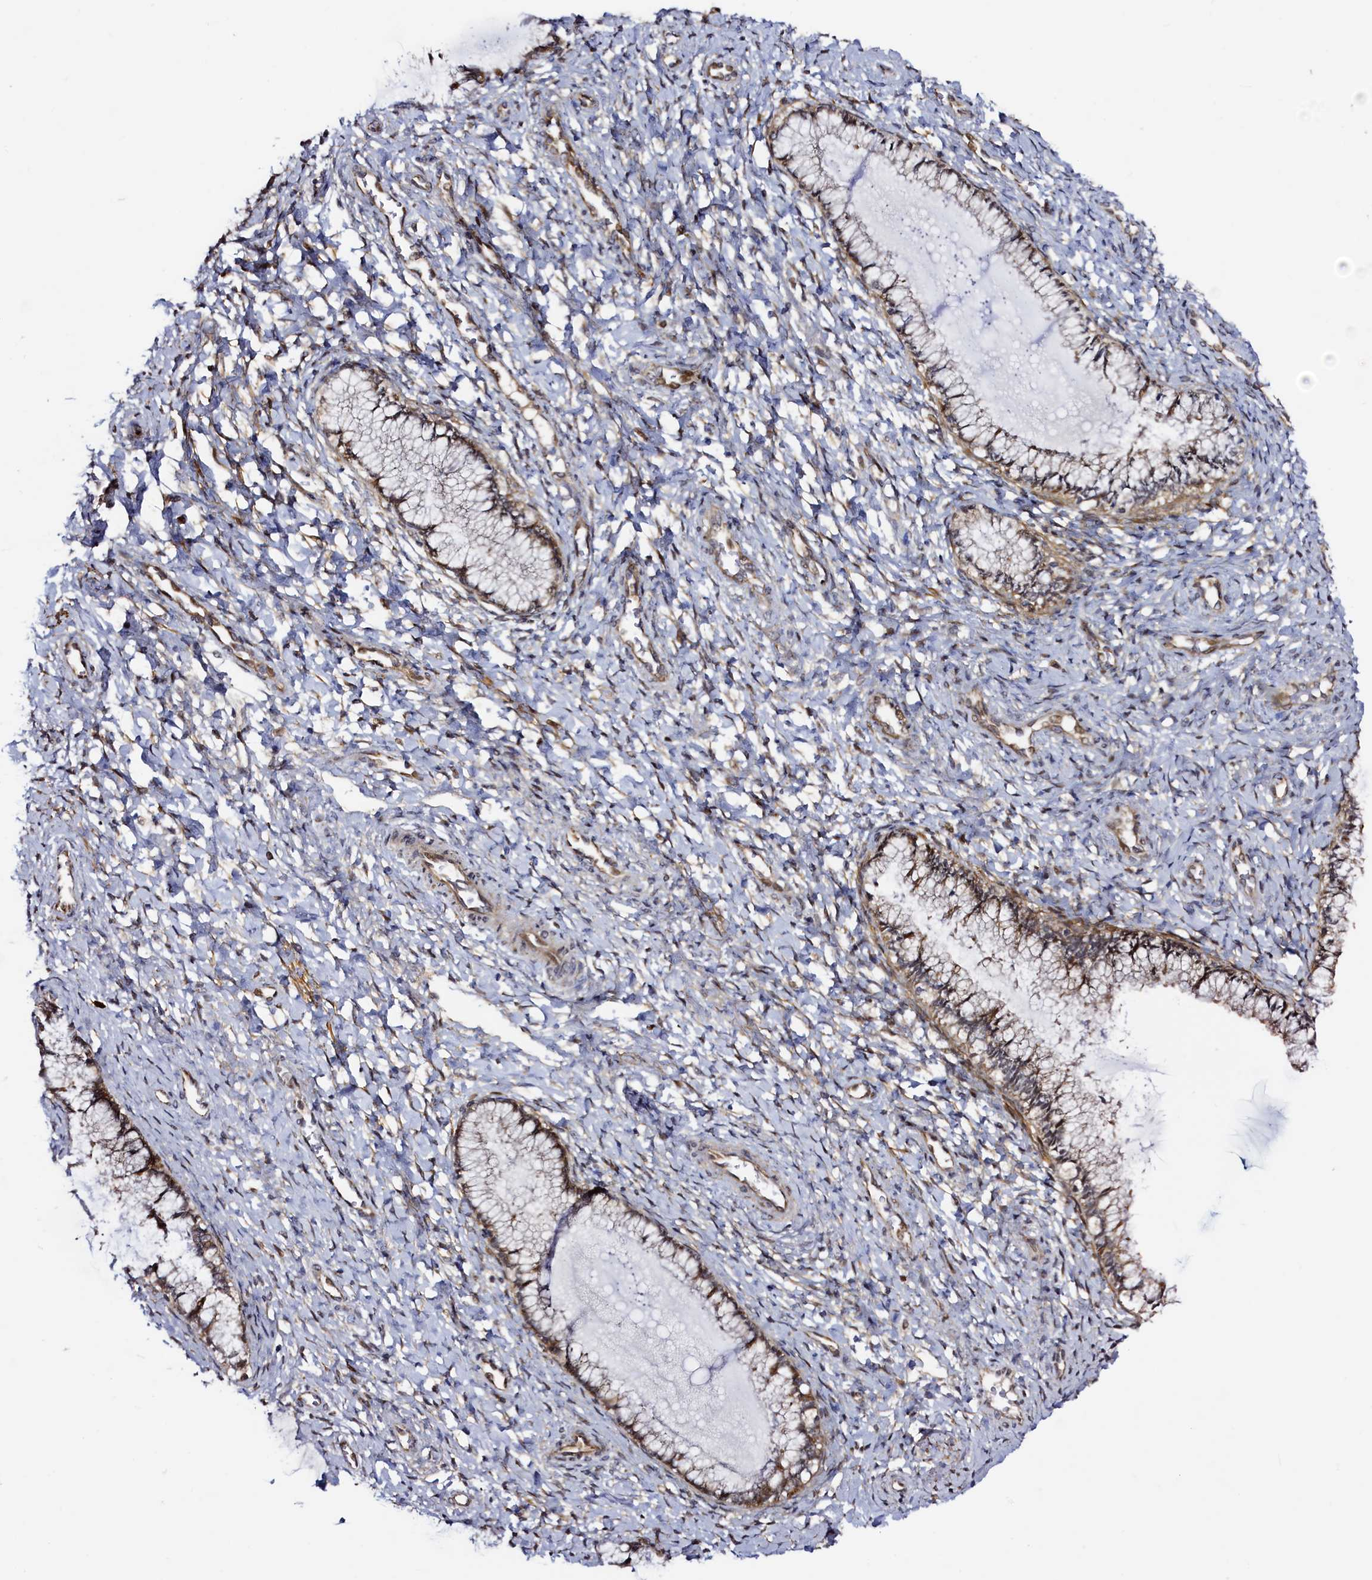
{"staining": {"intensity": "moderate", "quantity": ">75%", "location": "cytoplasmic/membranous"}, "tissue": "cervix", "cell_type": "Glandular cells", "image_type": "normal", "snomed": [{"axis": "morphology", "description": "Normal tissue, NOS"}, {"axis": "morphology", "description": "Adenocarcinoma, NOS"}, {"axis": "topography", "description": "Cervix"}], "caption": "The image reveals immunohistochemical staining of benign cervix. There is moderate cytoplasmic/membranous positivity is identified in about >75% of glandular cells.", "gene": "RBFA", "patient": {"sex": "female", "age": 29}}